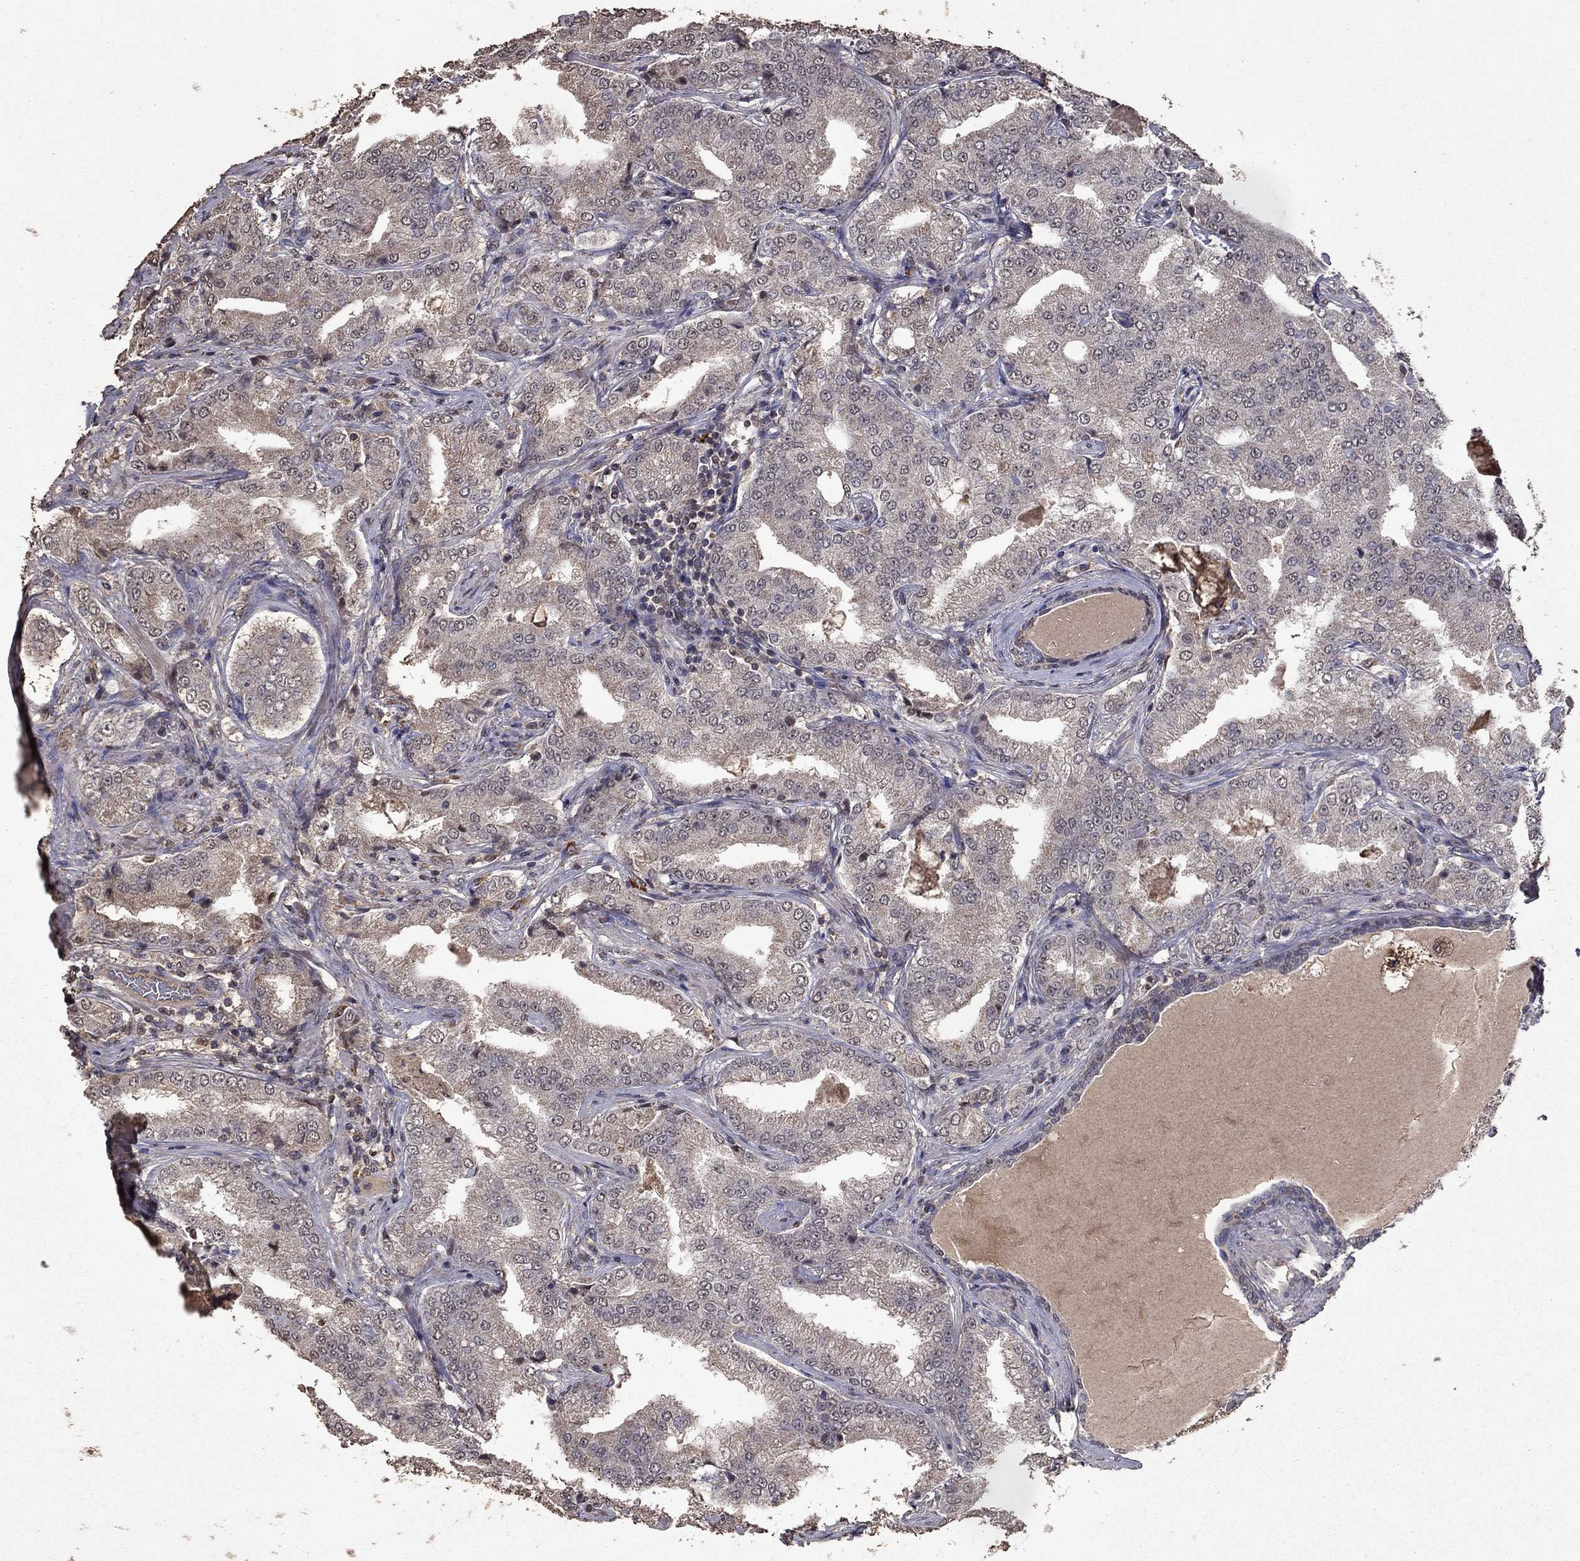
{"staining": {"intensity": "weak", "quantity": "25%-75%", "location": "cytoplasmic/membranous"}, "tissue": "prostate cancer", "cell_type": "Tumor cells", "image_type": "cancer", "snomed": [{"axis": "morphology", "description": "Adenocarcinoma, NOS"}, {"axis": "topography", "description": "Prostate"}], "caption": "The immunohistochemical stain labels weak cytoplasmic/membranous expression in tumor cells of prostate adenocarcinoma tissue. (brown staining indicates protein expression, while blue staining denotes nuclei).", "gene": "SERPINA5", "patient": {"sex": "male", "age": 65}}